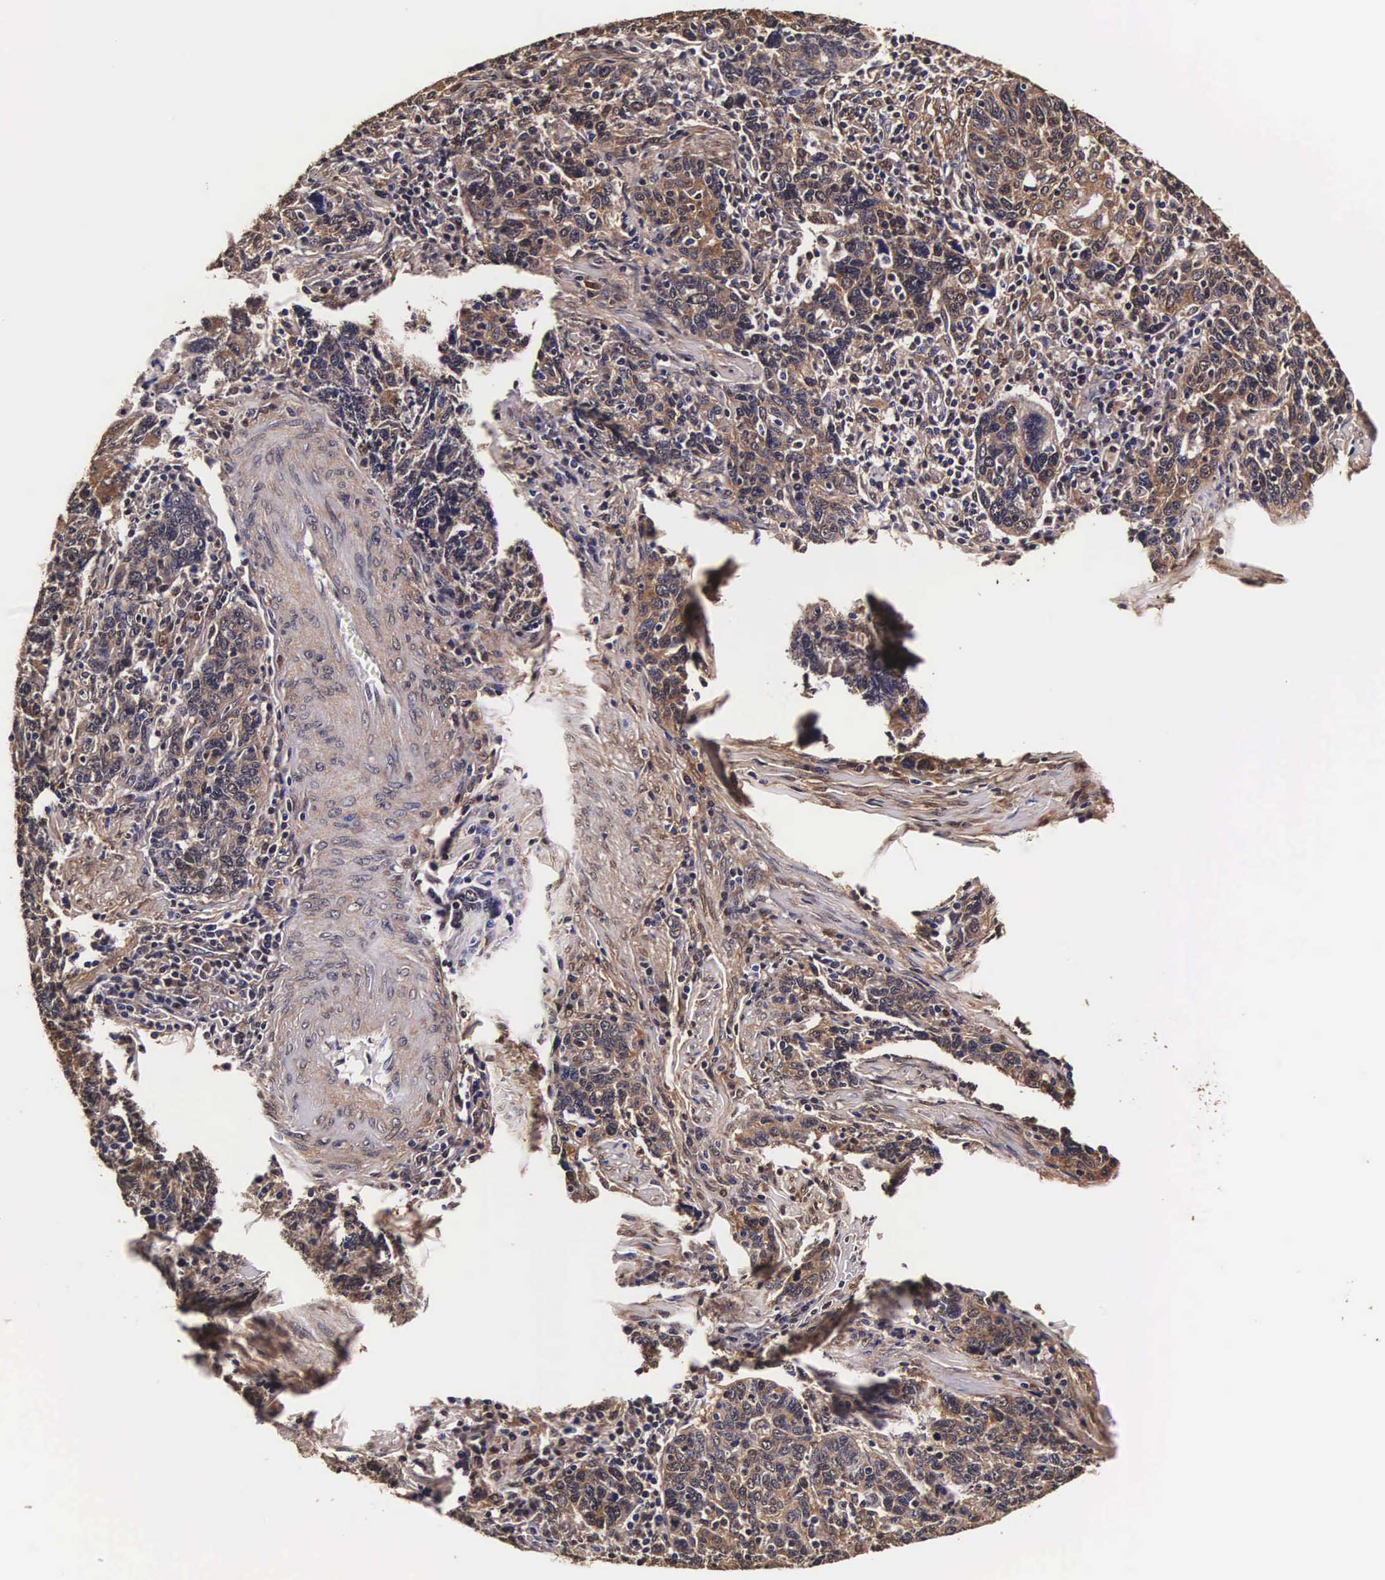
{"staining": {"intensity": "moderate", "quantity": ">75%", "location": "cytoplasmic/membranous,nuclear"}, "tissue": "cervical cancer", "cell_type": "Tumor cells", "image_type": "cancer", "snomed": [{"axis": "morphology", "description": "Squamous cell carcinoma, NOS"}, {"axis": "topography", "description": "Cervix"}], "caption": "Tumor cells show medium levels of moderate cytoplasmic/membranous and nuclear staining in about >75% of cells in human squamous cell carcinoma (cervical). (IHC, brightfield microscopy, high magnification).", "gene": "TECPR2", "patient": {"sex": "female", "age": 41}}